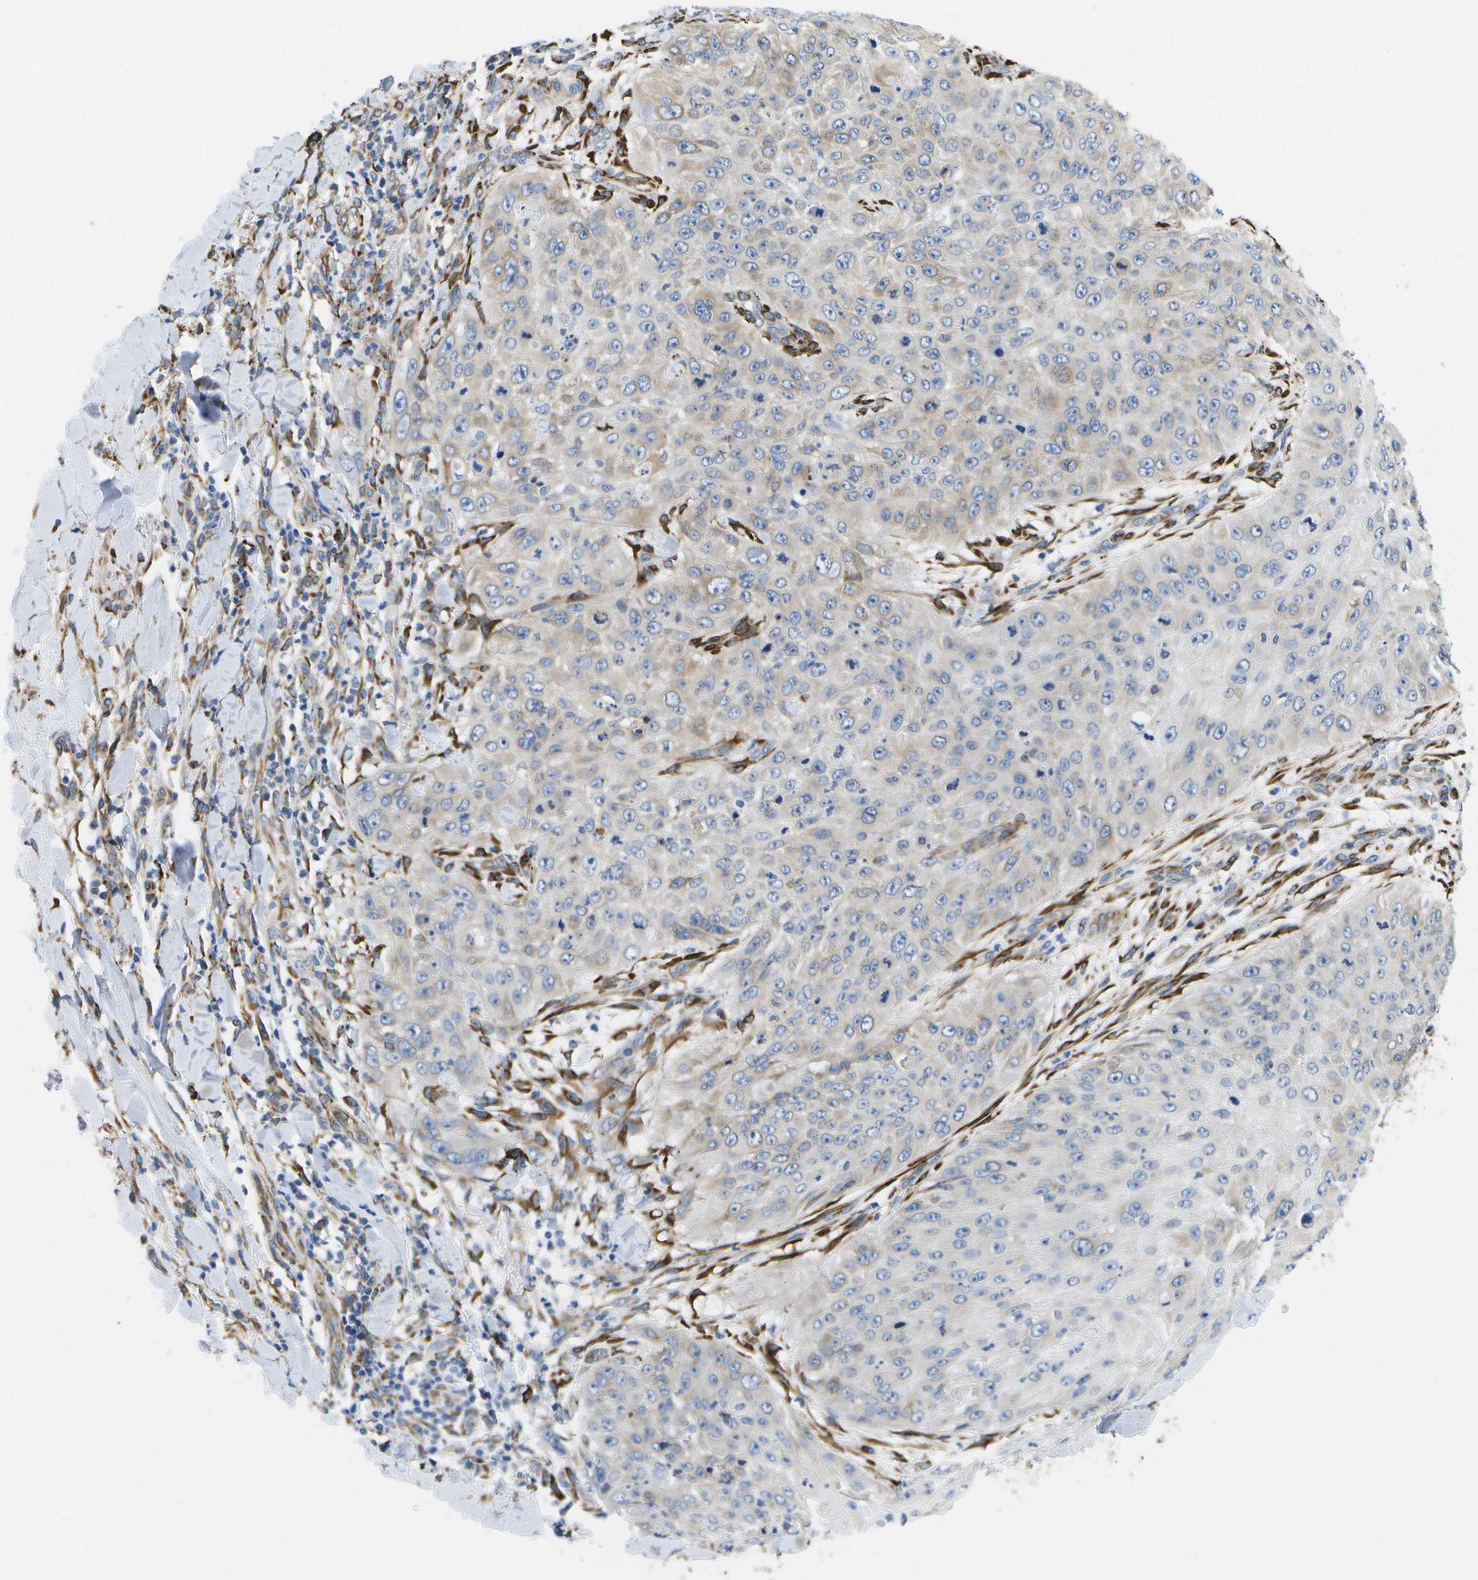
{"staining": {"intensity": "weak", "quantity": "<25%", "location": "cytoplasmic/membranous"}, "tissue": "skin cancer", "cell_type": "Tumor cells", "image_type": "cancer", "snomed": [{"axis": "morphology", "description": "Squamous cell carcinoma, NOS"}, {"axis": "topography", "description": "Skin"}], "caption": "Immunohistochemical staining of human skin cancer reveals no significant positivity in tumor cells. (Brightfield microscopy of DAB IHC at high magnification).", "gene": "ZDHHC17", "patient": {"sex": "female", "age": 80}}